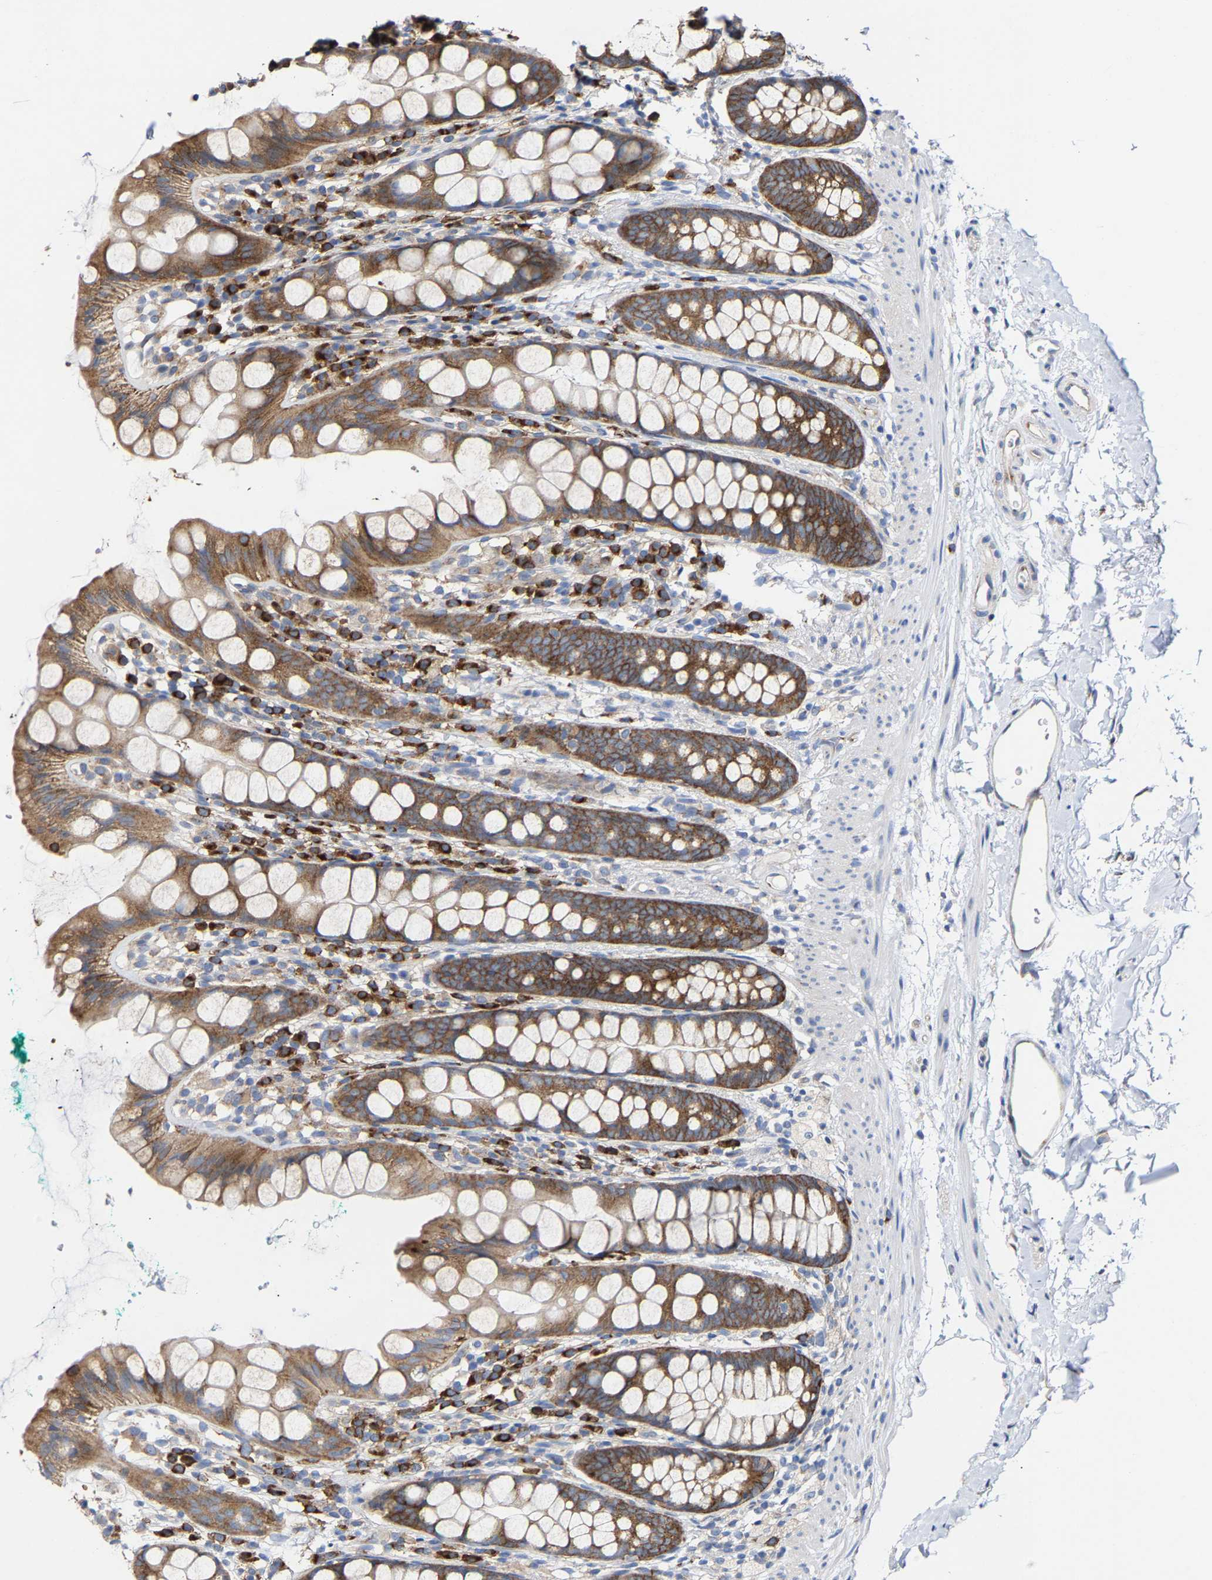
{"staining": {"intensity": "moderate", "quantity": ">75%", "location": "cytoplasmic/membranous"}, "tissue": "rectum", "cell_type": "Glandular cells", "image_type": "normal", "snomed": [{"axis": "morphology", "description": "Normal tissue, NOS"}, {"axis": "topography", "description": "Rectum"}], "caption": "DAB (3,3'-diaminobenzidine) immunohistochemical staining of normal human rectum exhibits moderate cytoplasmic/membranous protein expression in about >75% of glandular cells. The protein is shown in brown color, while the nuclei are stained blue.", "gene": "PPP1R15A", "patient": {"sex": "female", "age": 65}}